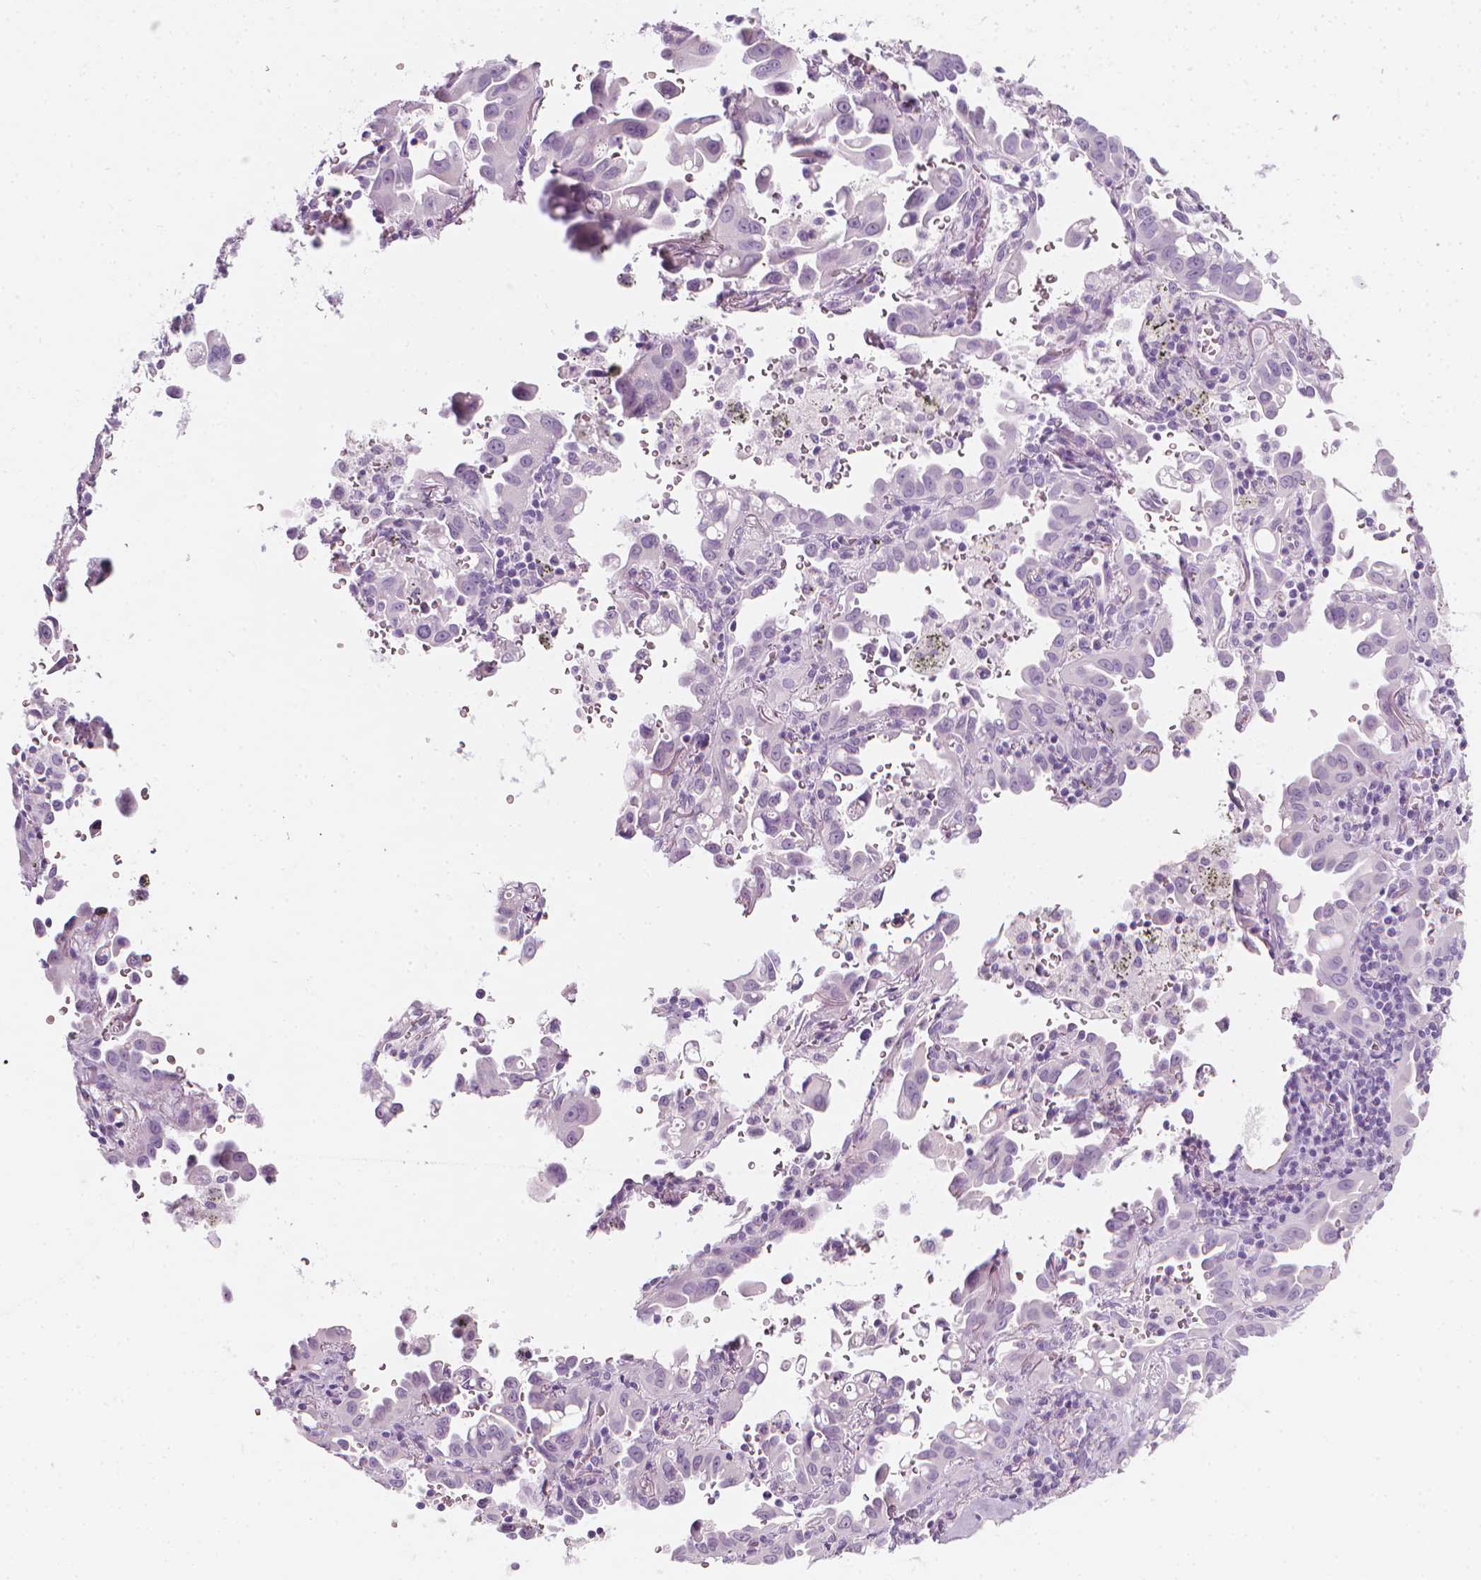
{"staining": {"intensity": "negative", "quantity": "none", "location": "none"}, "tissue": "lung cancer", "cell_type": "Tumor cells", "image_type": "cancer", "snomed": [{"axis": "morphology", "description": "Adenocarcinoma, NOS"}, {"axis": "topography", "description": "Lung"}], "caption": "Tumor cells show no significant protein expression in lung cancer.", "gene": "SCG3", "patient": {"sex": "male", "age": 68}}